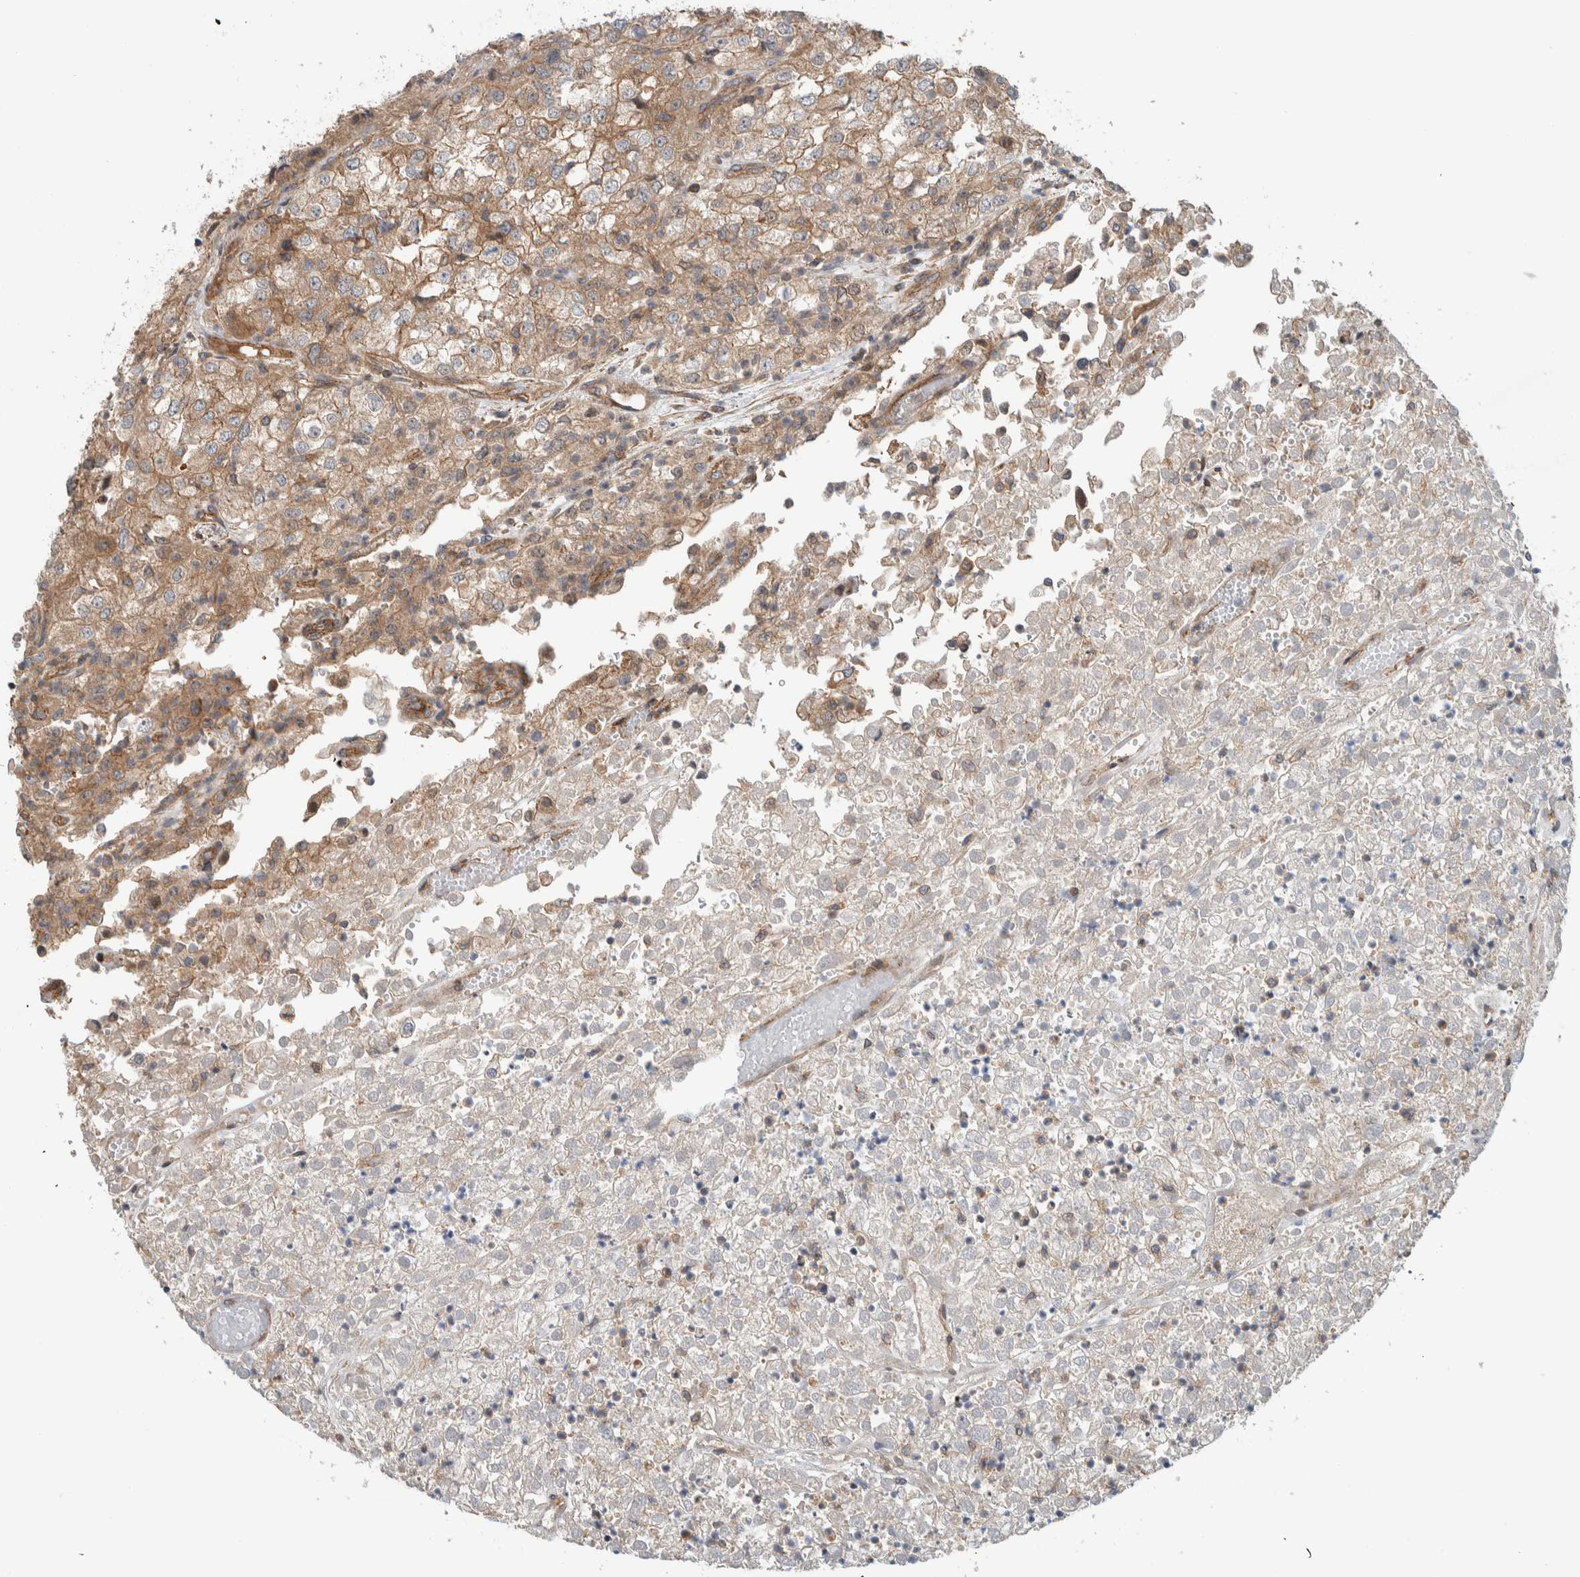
{"staining": {"intensity": "weak", "quantity": ">75%", "location": "cytoplasmic/membranous"}, "tissue": "renal cancer", "cell_type": "Tumor cells", "image_type": "cancer", "snomed": [{"axis": "morphology", "description": "Adenocarcinoma, NOS"}, {"axis": "topography", "description": "Kidney"}], "caption": "This micrograph shows immunohistochemistry staining of human renal adenocarcinoma, with low weak cytoplasmic/membranous positivity in approximately >75% of tumor cells.", "gene": "MPRIP", "patient": {"sex": "female", "age": 54}}